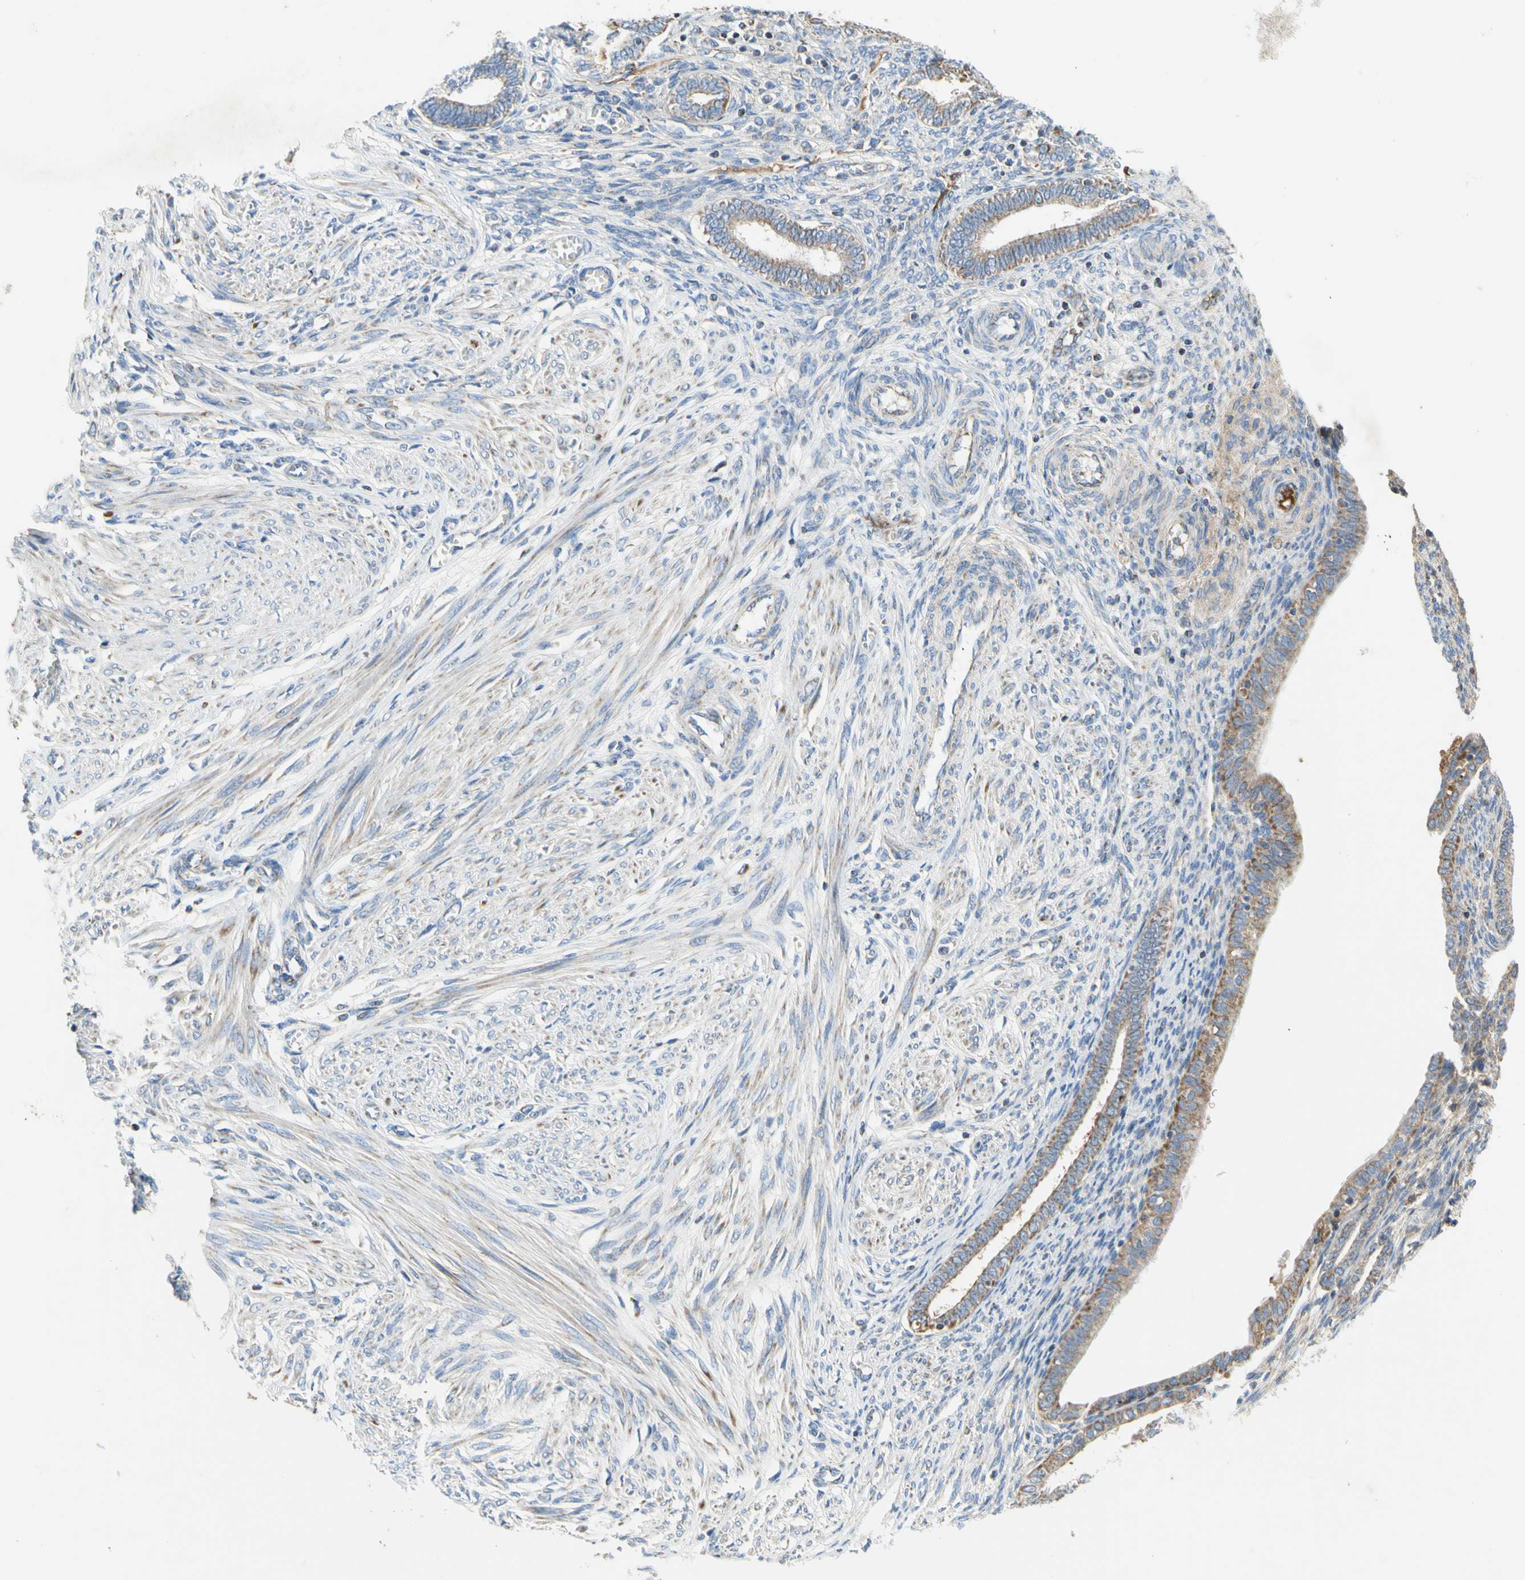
{"staining": {"intensity": "weak", "quantity": "25%-75%", "location": "cytoplasmic/membranous"}, "tissue": "endometrium", "cell_type": "Cells in endometrial stroma", "image_type": "normal", "snomed": [{"axis": "morphology", "description": "Normal tissue, NOS"}, {"axis": "topography", "description": "Endometrium"}], "caption": "Benign endometrium was stained to show a protein in brown. There is low levels of weak cytoplasmic/membranous staining in about 25%-75% of cells in endometrial stroma. The staining is performed using DAB brown chromogen to label protein expression. The nuclei are counter-stained blue using hematoxylin.", "gene": "SDHB", "patient": {"sex": "female", "age": 72}}